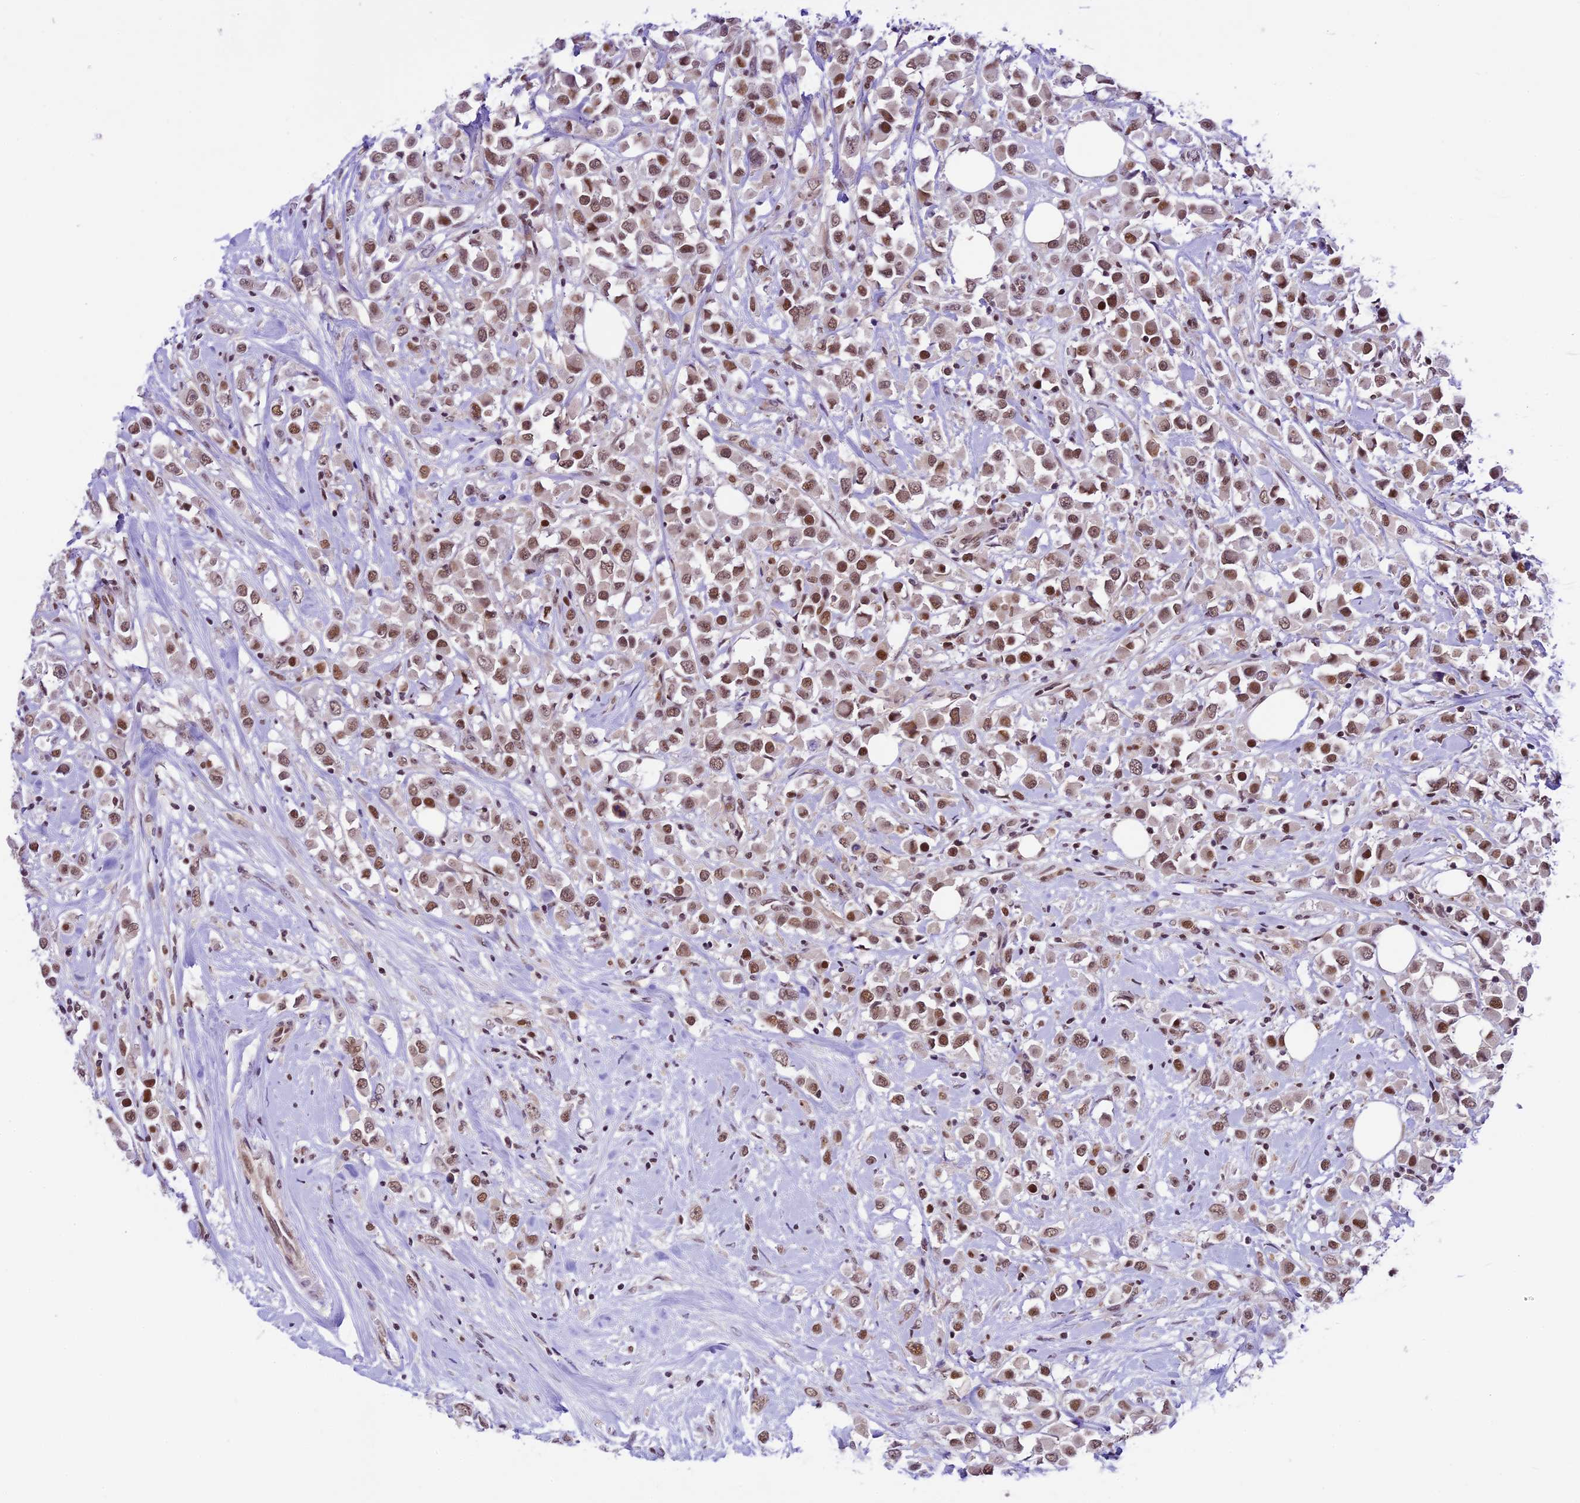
{"staining": {"intensity": "moderate", "quantity": ">75%", "location": "nuclear"}, "tissue": "breast cancer", "cell_type": "Tumor cells", "image_type": "cancer", "snomed": [{"axis": "morphology", "description": "Duct carcinoma"}, {"axis": "topography", "description": "Breast"}], "caption": "There is medium levels of moderate nuclear positivity in tumor cells of breast cancer (invasive ductal carcinoma), as demonstrated by immunohistochemical staining (brown color).", "gene": "SHKBP1", "patient": {"sex": "female", "age": 61}}